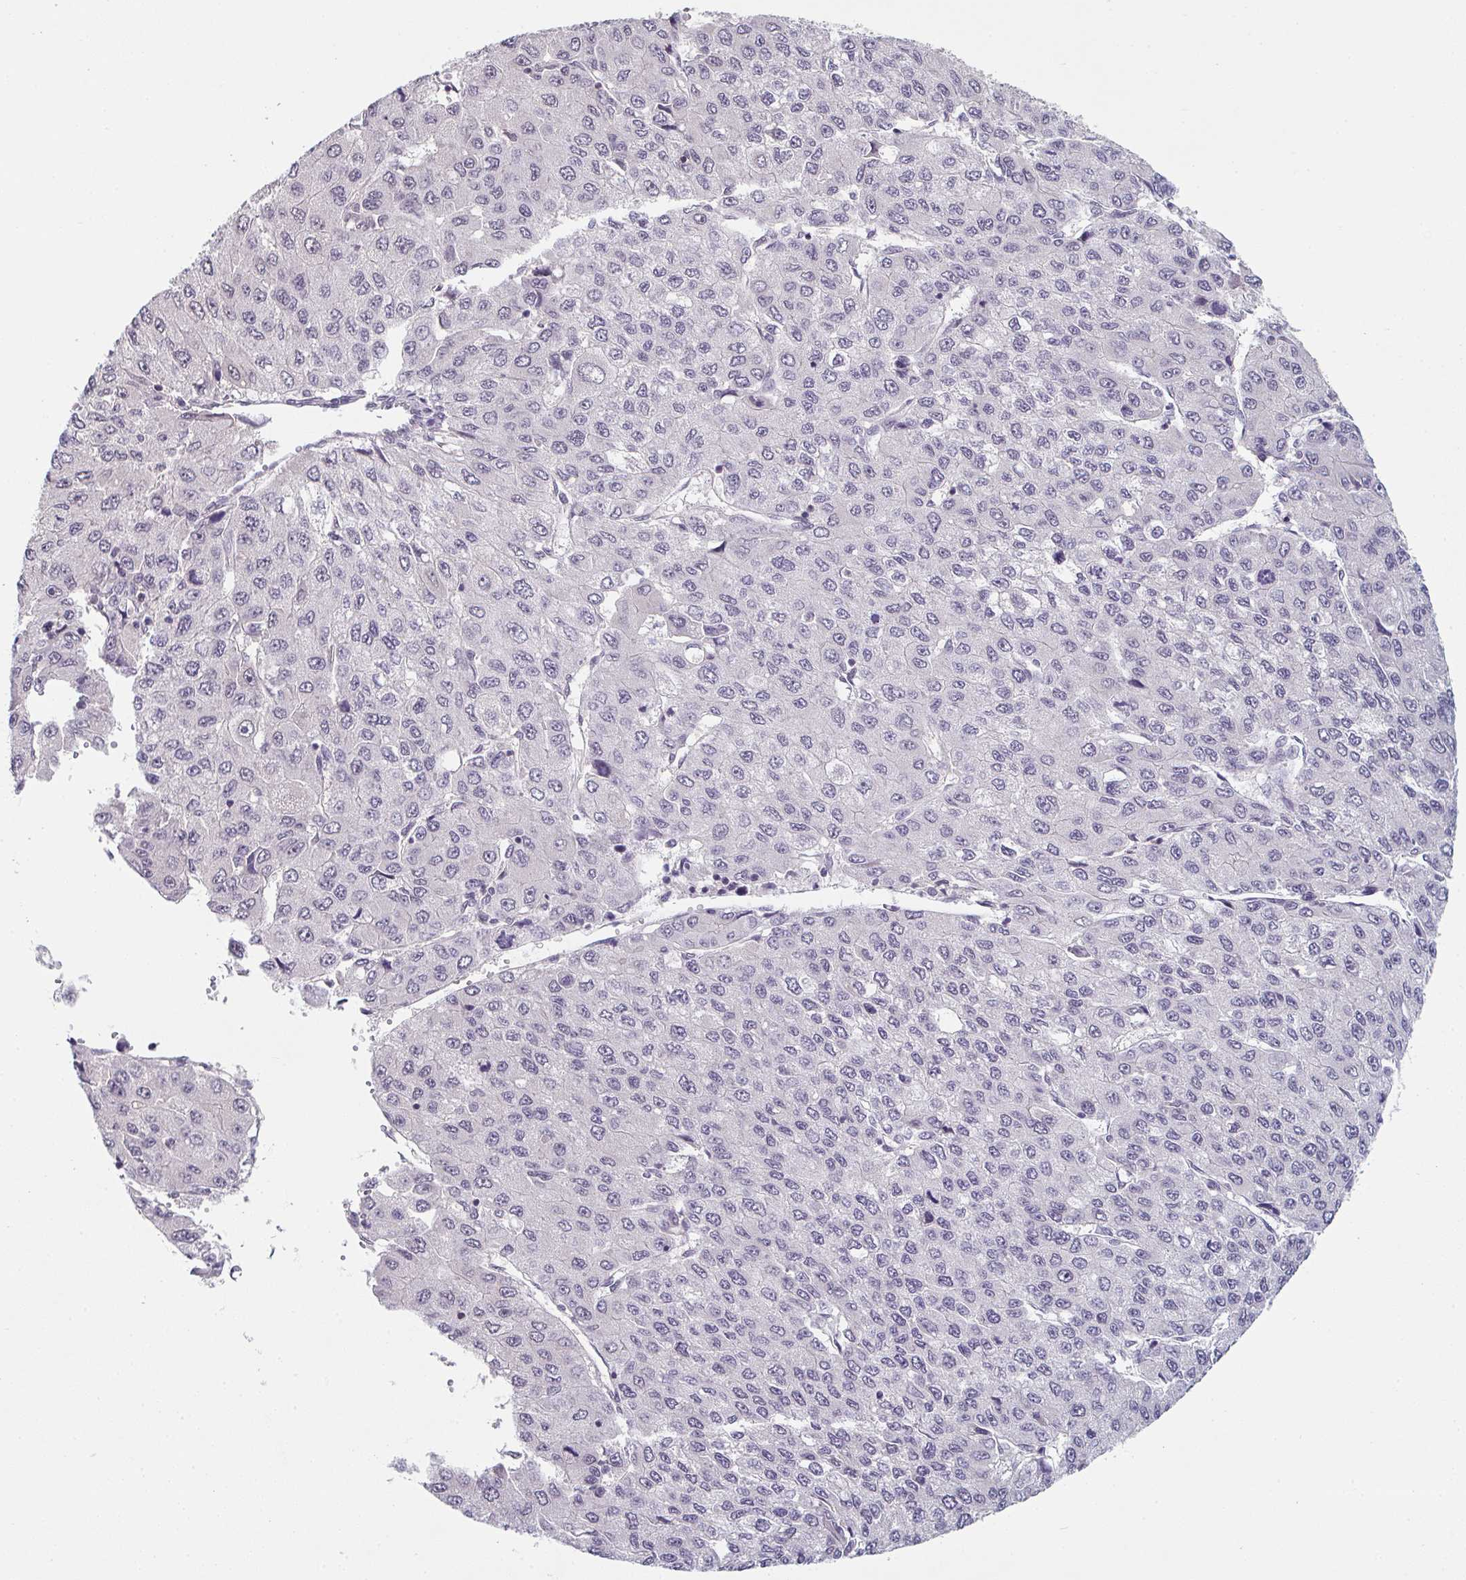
{"staining": {"intensity": "negative", "quantity": "none", "location": "none"}, "tissue": "liver cancer", "cell_type": "Tumor cells", "image_type": "cancer", "snomed": [{"axis": "morphology", "description": "Carcinoma, Hepatocellular, NOS"}, {"axis": "topography", "description": "Liver"}], "caption": "Tumor cells are negative for protein expression in human liver hepatocellular carcinoma. (Immunohistochemistry (ihc), brightfield microscopy, high magnification).", "gene": "ZNF214", "patient": {"sex": "female", "age": 66}}